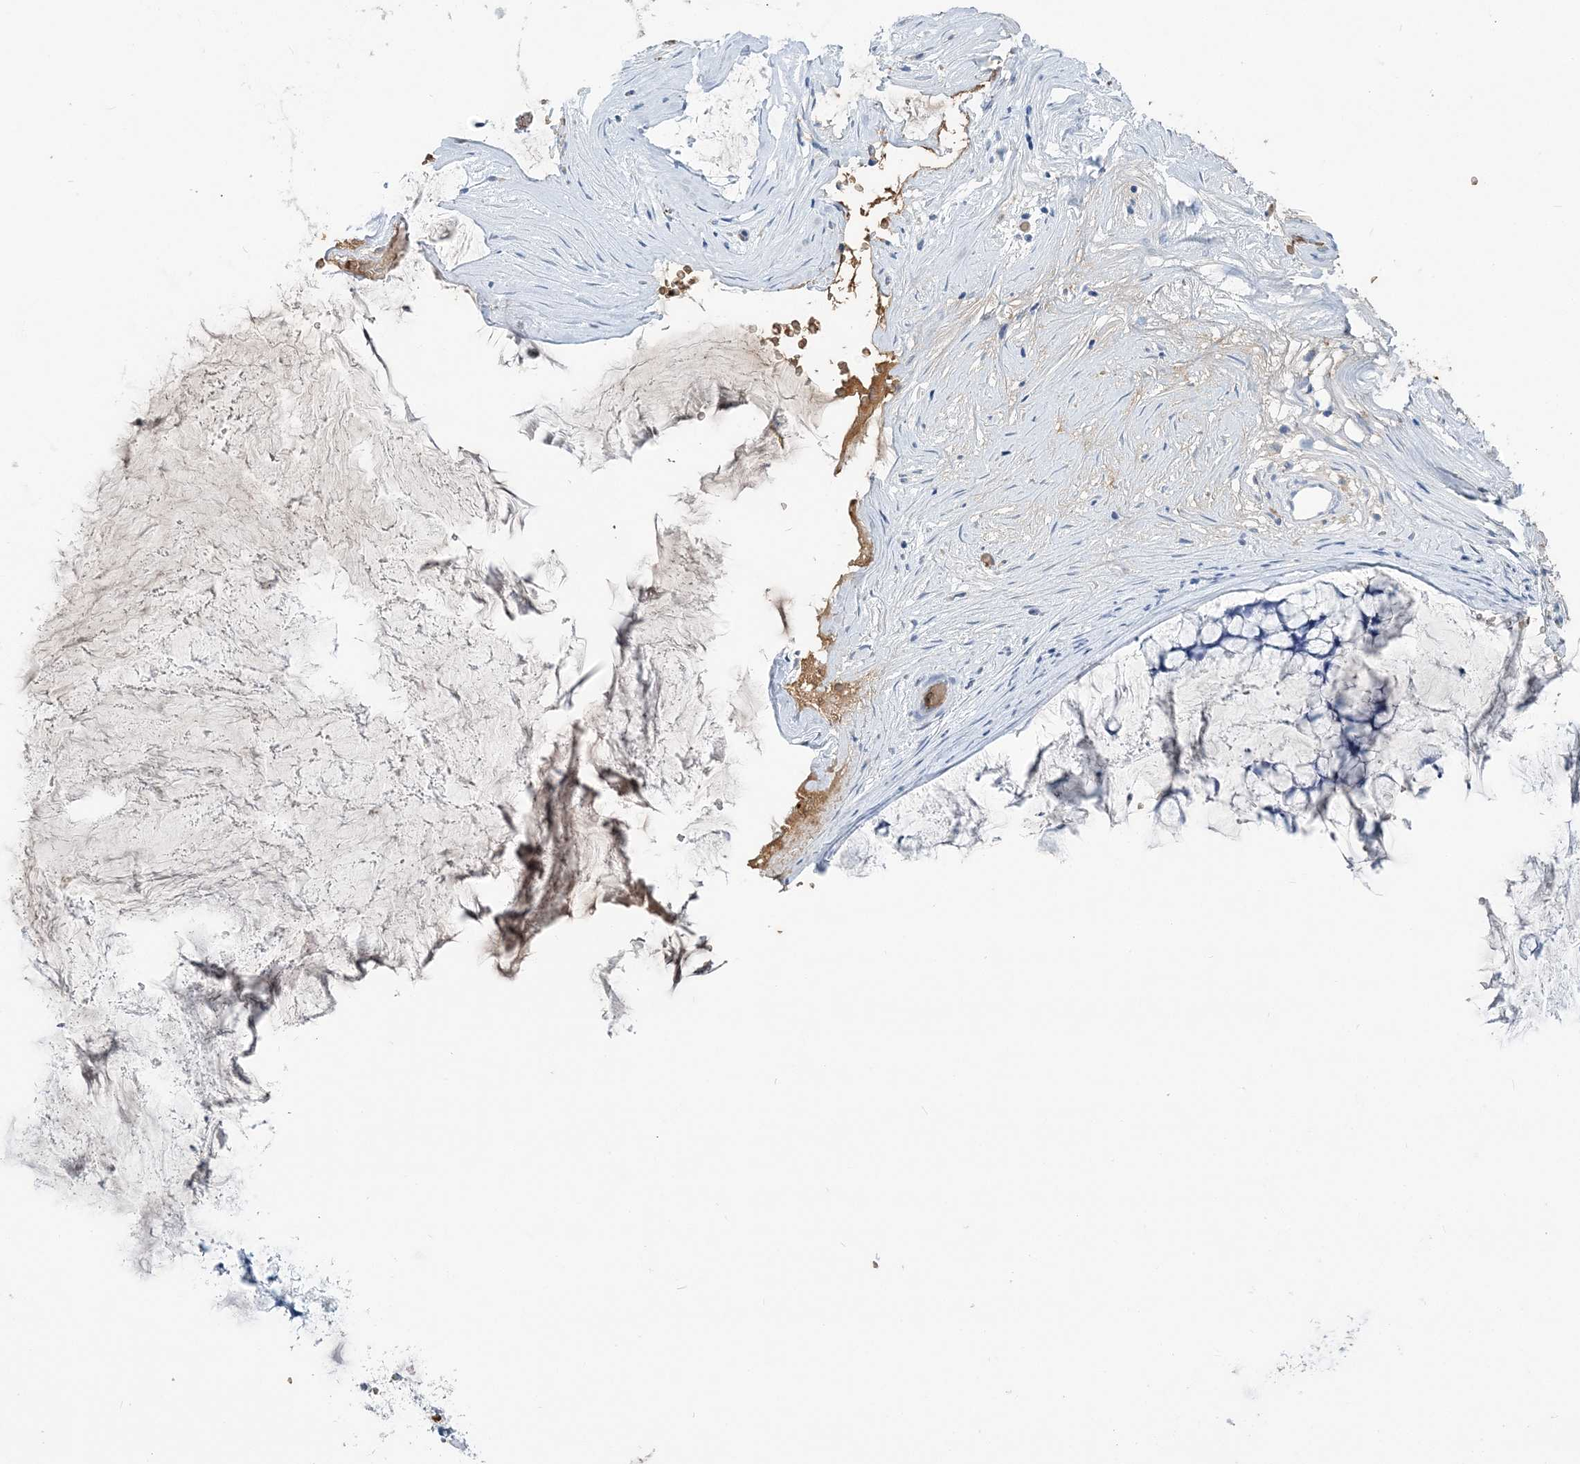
{"staining": {"intensity": "negative", "quantity": "none", "location": "none"}, "tissue": "ovarian cancer", "cell_type": "Tumor cells", "image_type": "cancer", "snomed": [{"axis": "morphology", "description": "Cystadenocarcinoma, mucinous, NOS"}, {"axis": "topography", "description": "Ovary"}], "caption": "A high-resolution micrograph shows immunohistochemistry (IHC) staining of mucinous cystadenocarcinoma (ovarian), which reveals no significant positivity in tumor cells.", "gene": "HBD", "patient": {"sex": "female", "age": 42}}